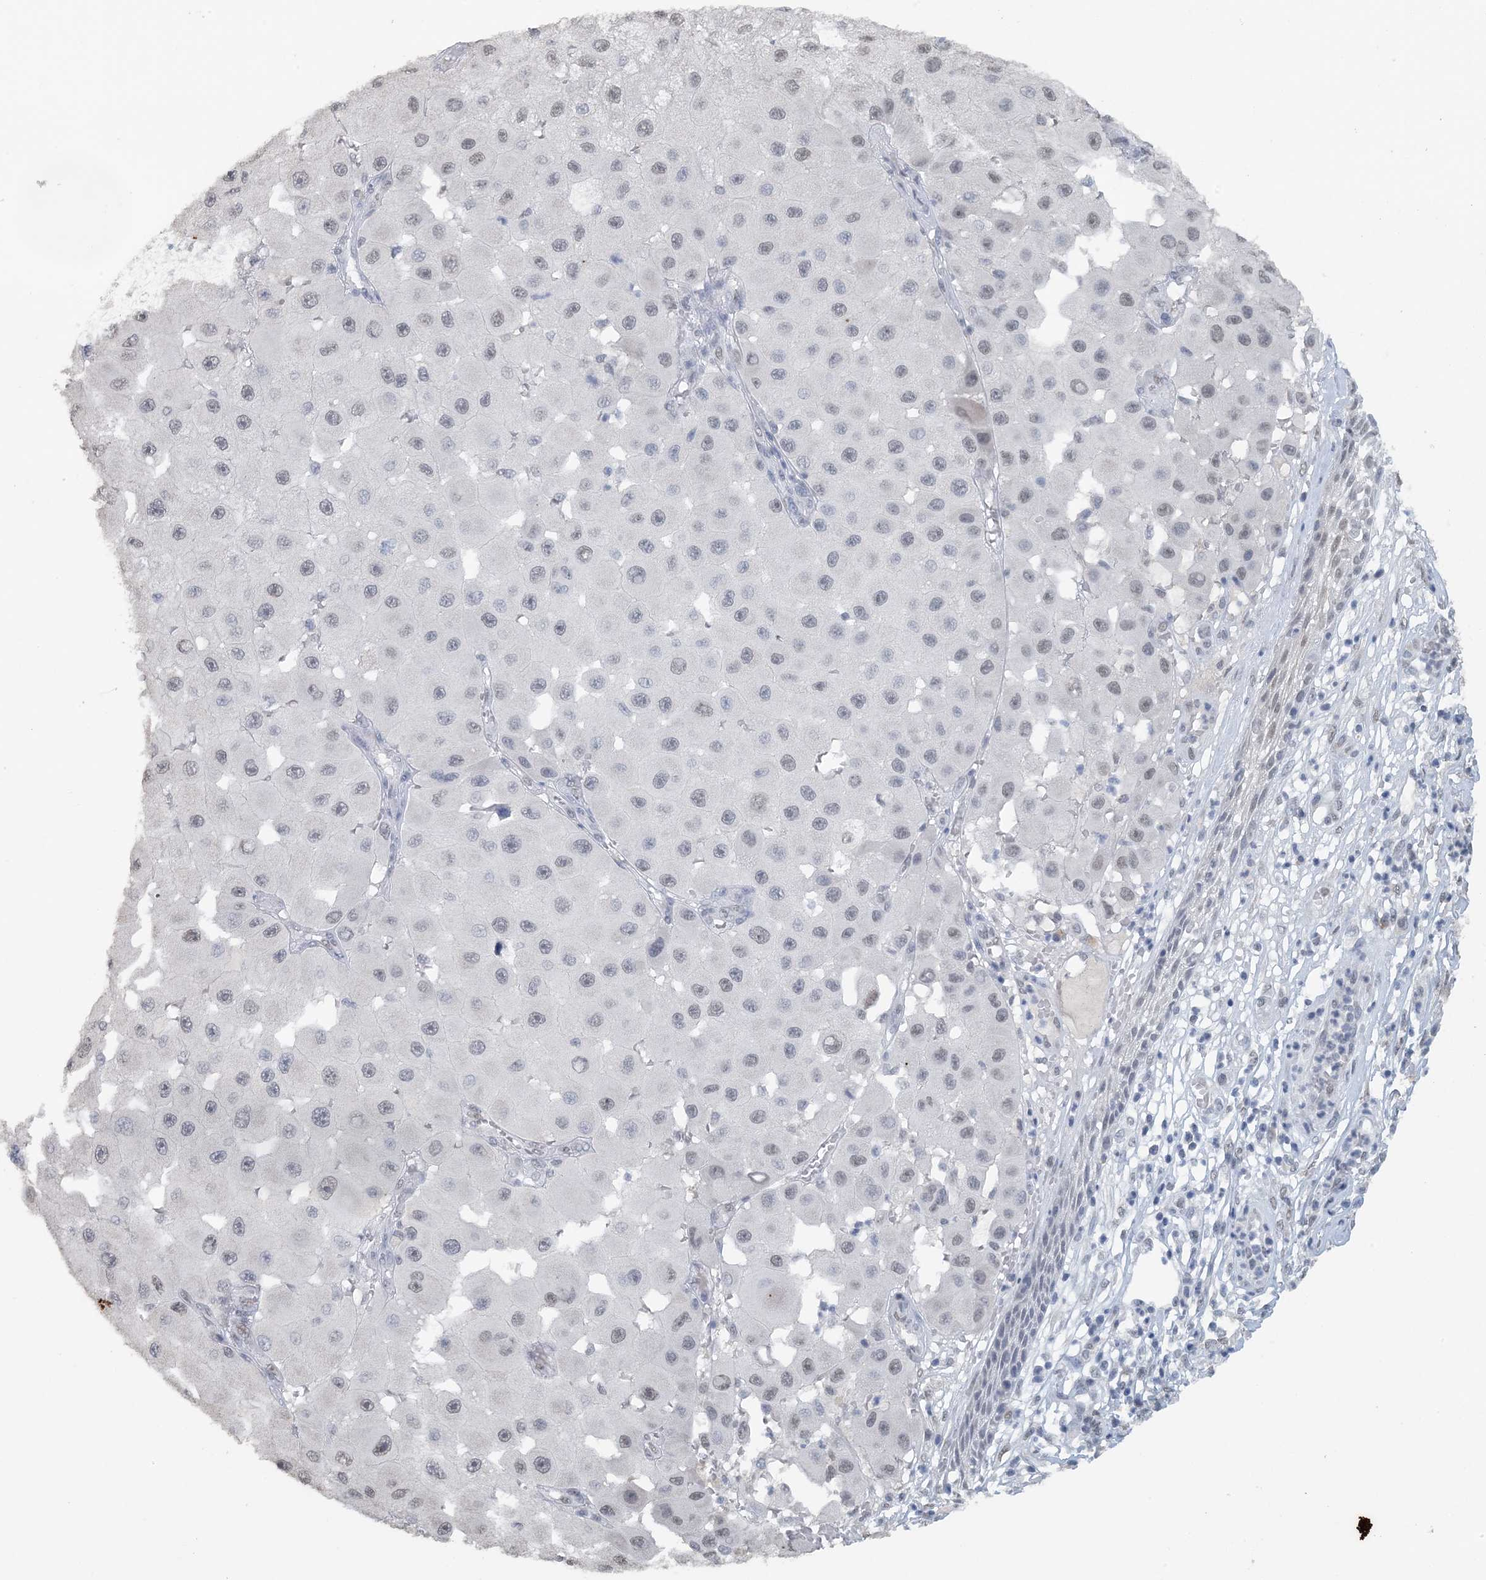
{"staining": {"intensity": "negative", "quantity": "none", "location": "none"}, "tissue": "melanoma", "cell_type": "Tumor cells", "image_type": "cancer", "snomed": [{"axis": "morphology", "description": "Malignant melanoma, NOS"}, {"axis": "topography", "description": "Skin"}], "caption": "High magnification brightfield microscopy of melanoma stained with DAB (3,3'-diaminobenzidine) (brown) and counterstained with hematoxylin (blue): tumor cells show no significant expression.", "gene": "MBD2", "patient": {"sex": "female", "age": 81}}